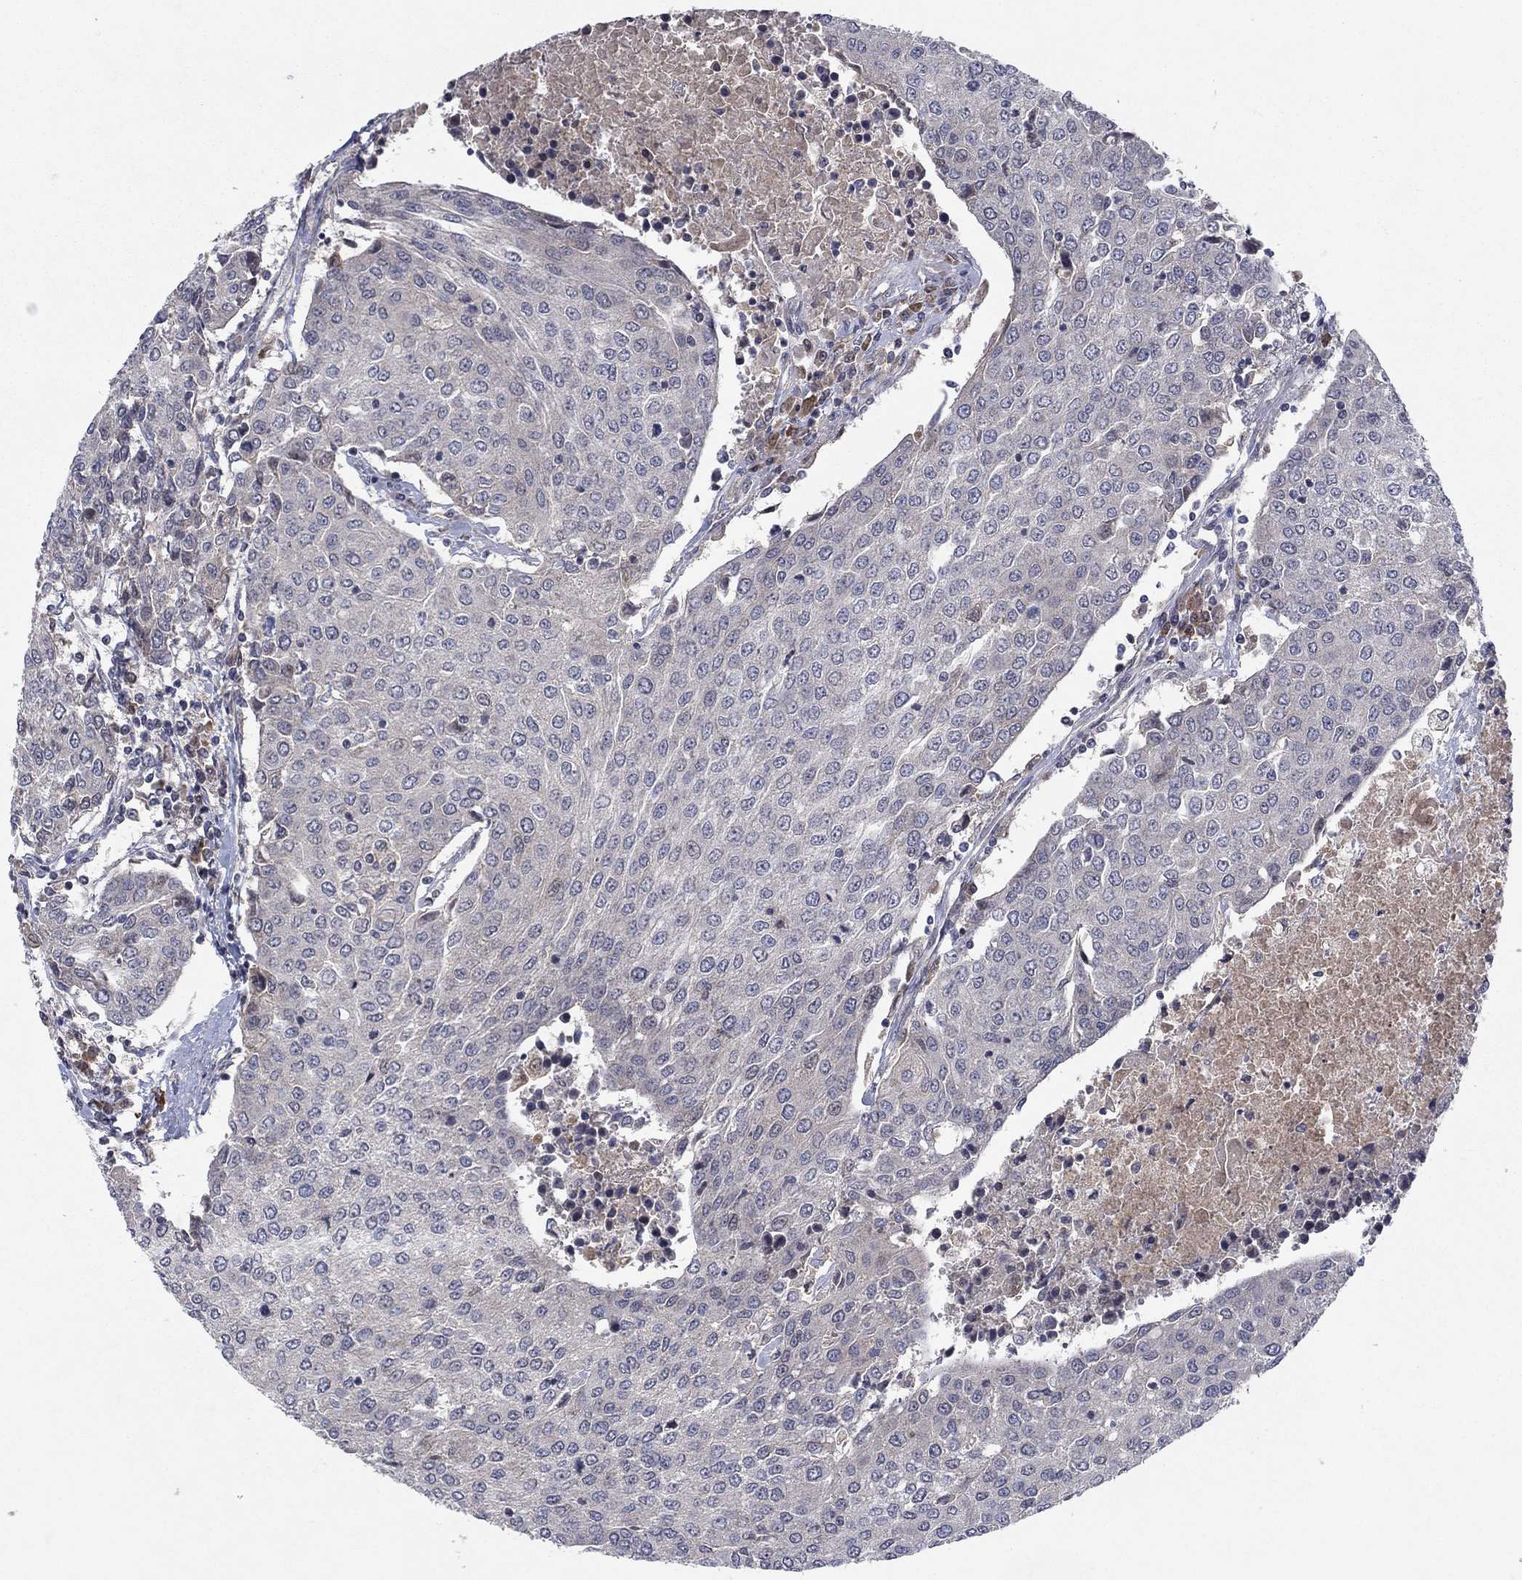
{"staining": {"intensity": "negative", "quantity": "none", "location": "none"}, "tissue": "urothelial cancer", "cell_type": "Tumor cells", "image_type": "cancer", "snomed": [{"axis": "morphology", "description": "Urothelial carcinoma, High grade"}, {"axis": "topography", "description": "Urinary bladder"}], "caption": "Immunohistochemistry of human urothelial carcinoma (high-grade) displays no expression in tumor cells.", "gene": "IL4", "patient": {"sex": "female", "age": 85}}